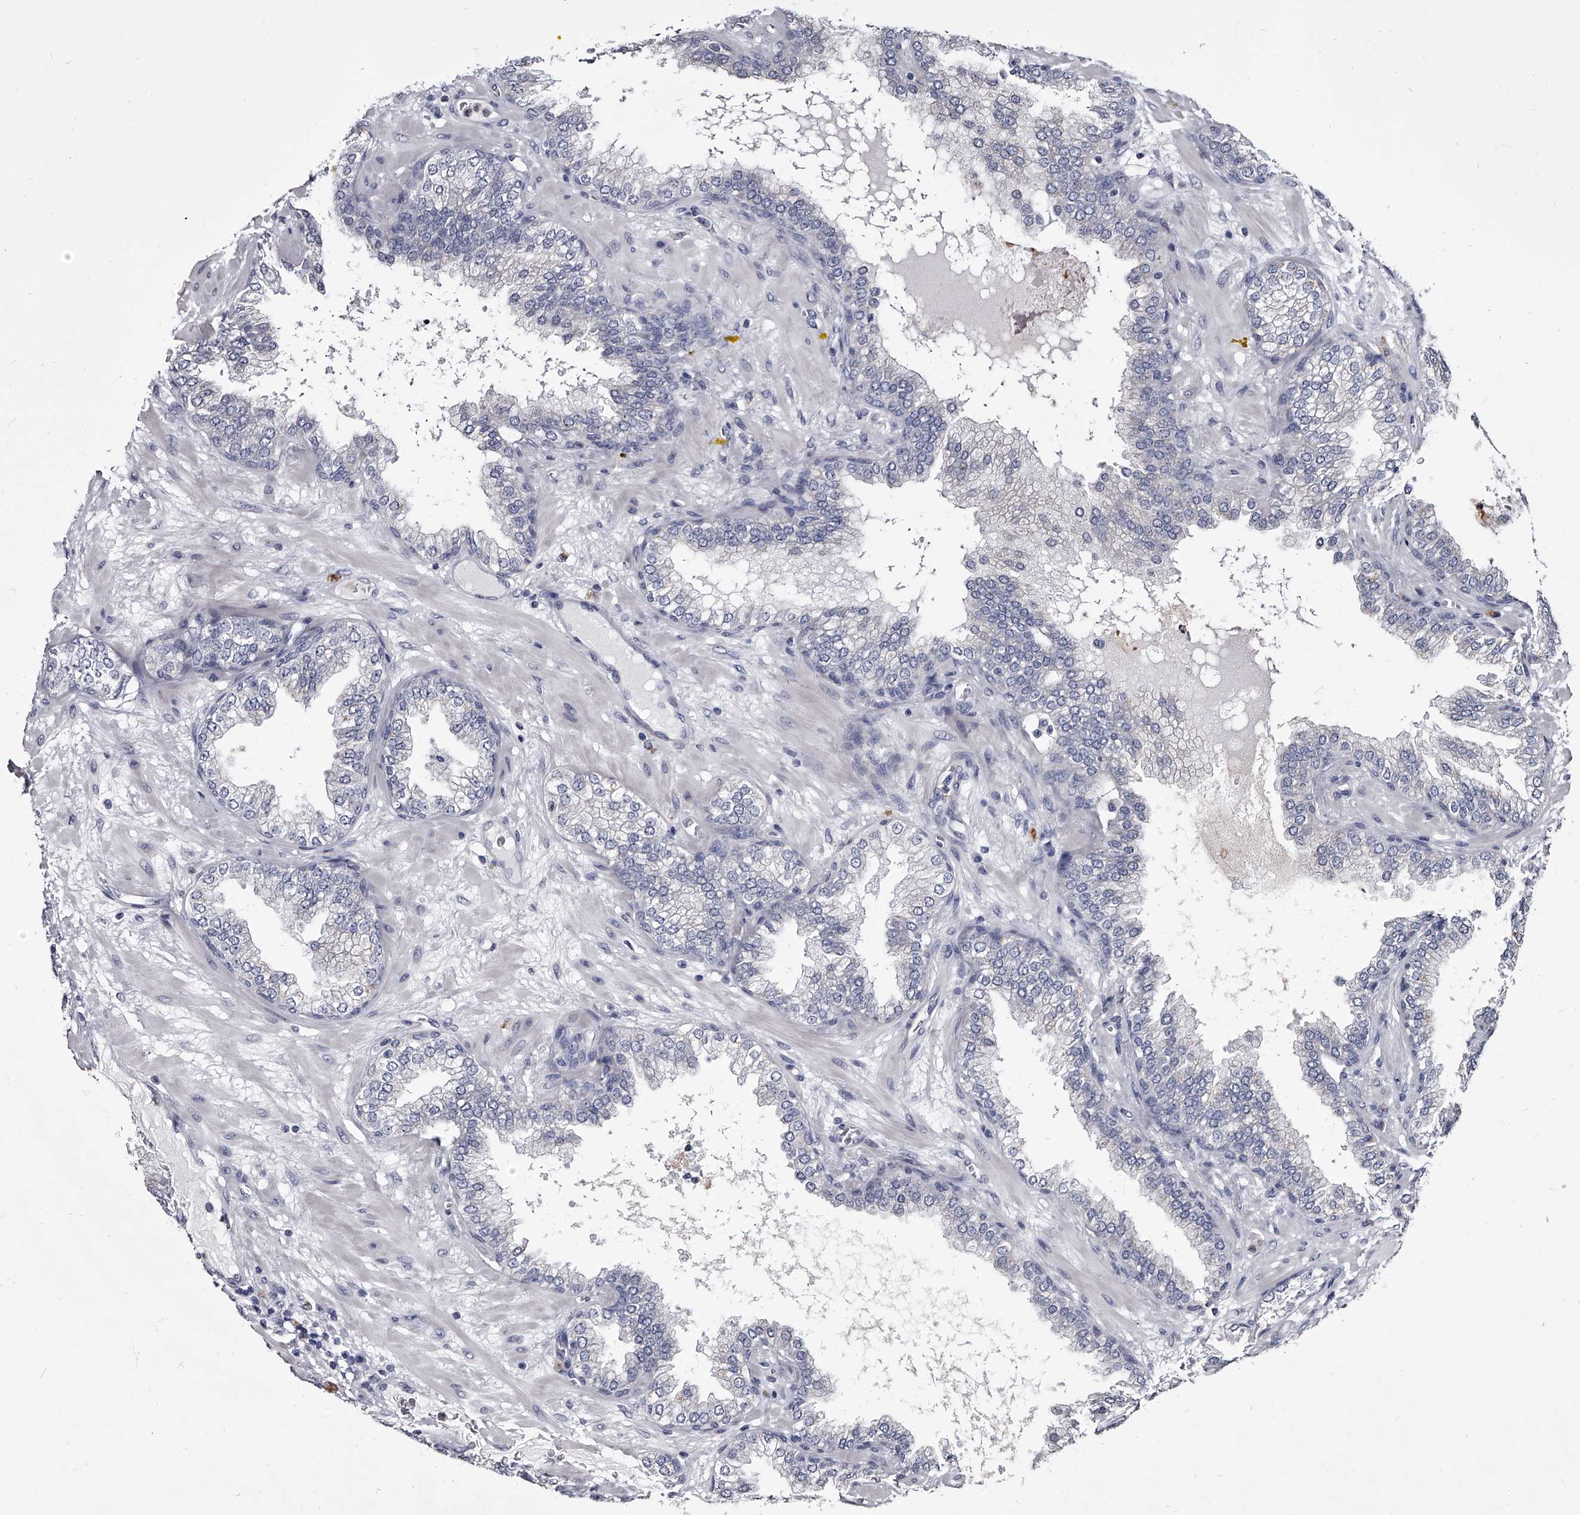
{"staining": {"intensity": "negative", "quantity": "none", "location": "none"}, "tissue": "prostate cancer", "cell_type": "Tumor cells", "image_type": "cancer", "snomed": [{"axis": "morphology", "description": "Adenocarcinoma, High grade"}, {"axis": "topography", "description": "Prostate"}], "caption": "Tumor cells are negative for brown protein staining in prostate high-grade adenocarcinoma.", "gene": "GAPVD1", "patient": {"sex": "male", "age": 58}}